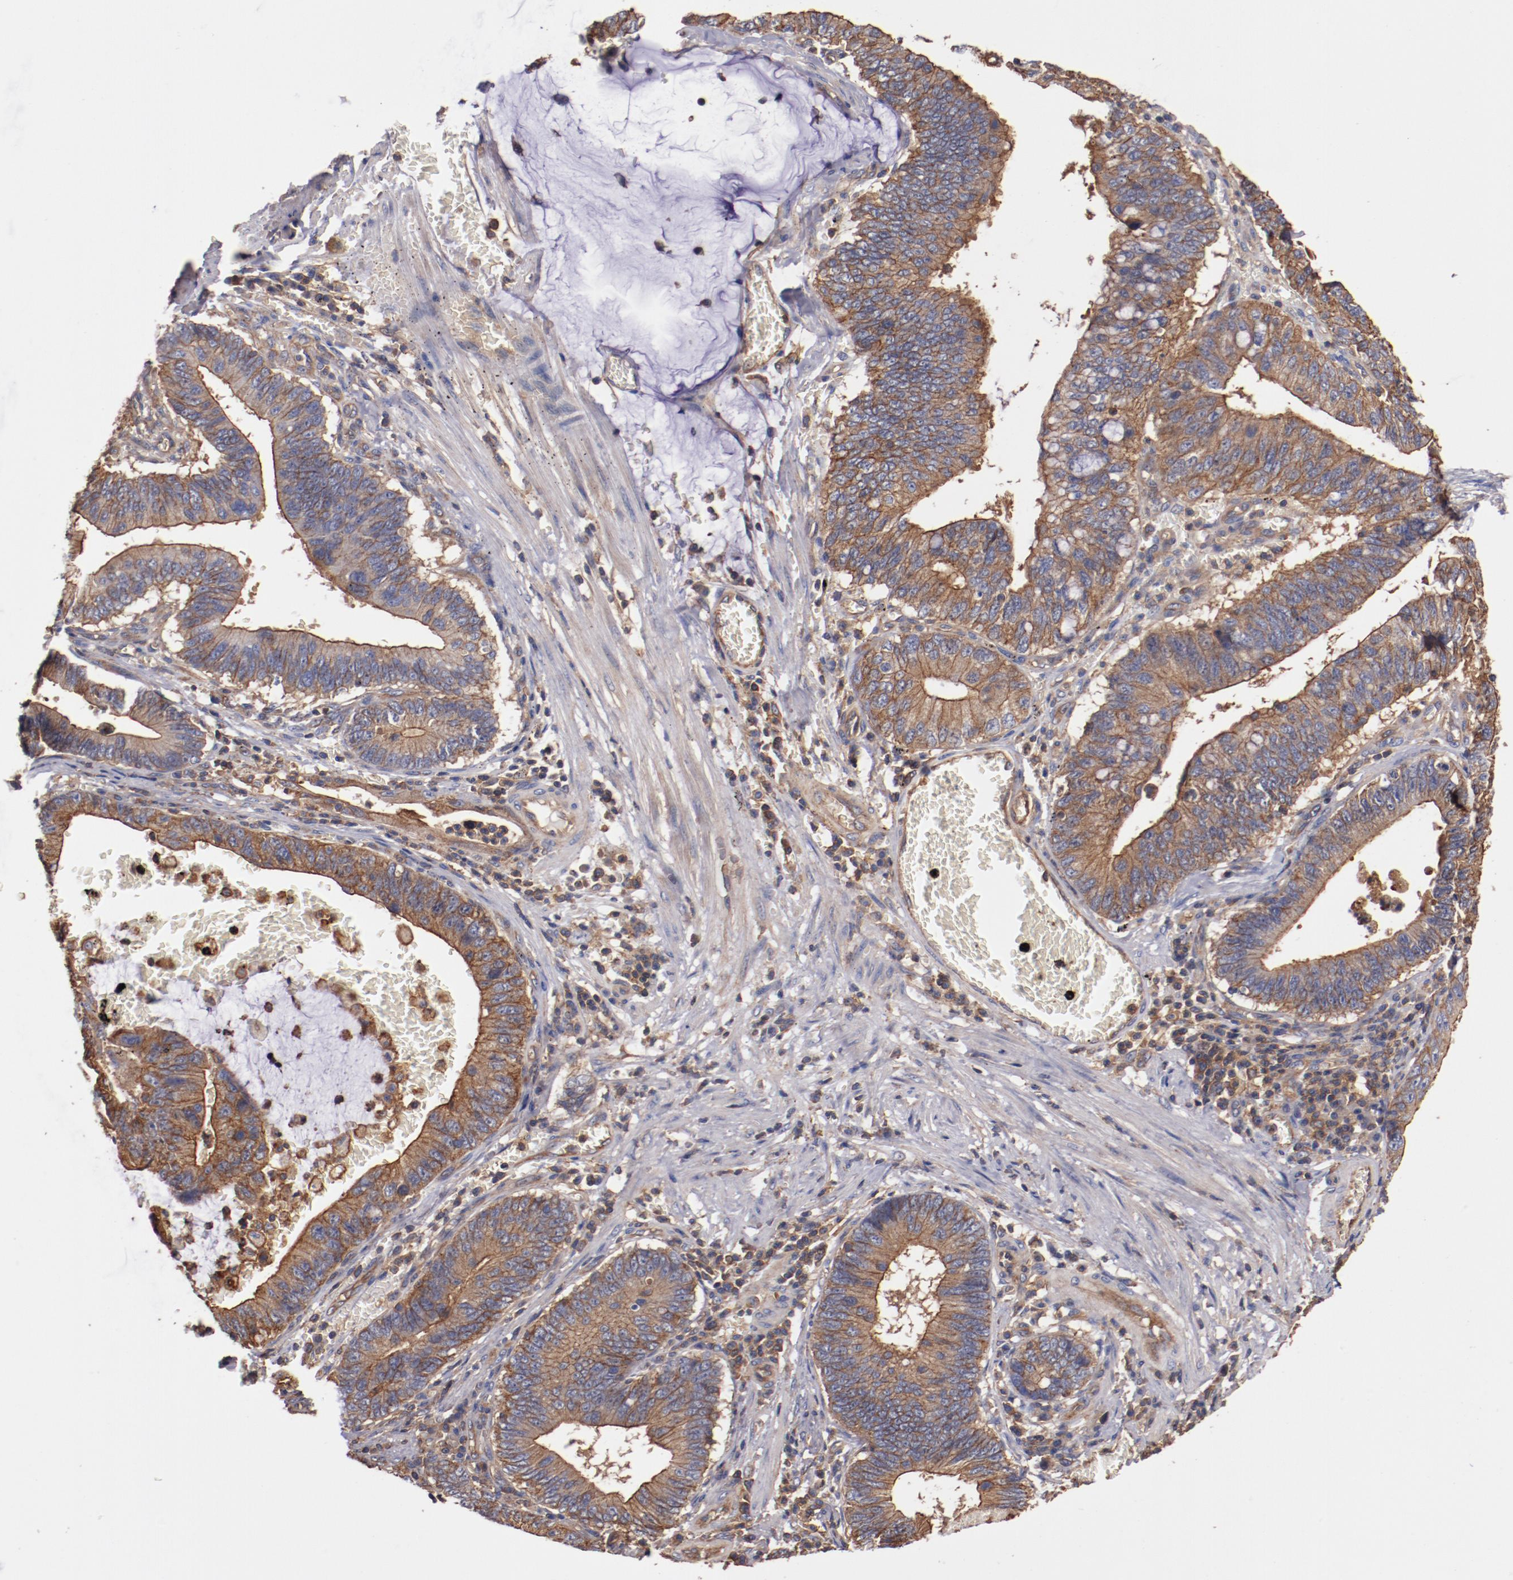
{"staining": {"intensity": "strong", "quantity": ">75%", "location": "cytoplasmic/membranous"}, "tissue": "stomach cancer", "cell_type": "Tumor cells", "image_type": "cancer", "snomed": [{"axis": "morphology", "description": "Adenocarcinoma, NOS"}, {"axis": "topography", "description": "Stomach"}, {"axis": "topography", "description": "Gastric cardia"}], "caption": "An immunohistochemistry micrograph of neoplastic tissue is shown. Protein staining in brown highlights strong cytoplasmic/membranous positivity in adenocarcinoma (stomach) within tumor cells.", "gene": "TMOD3", "patient": {"sex": "male", "age": 59}}